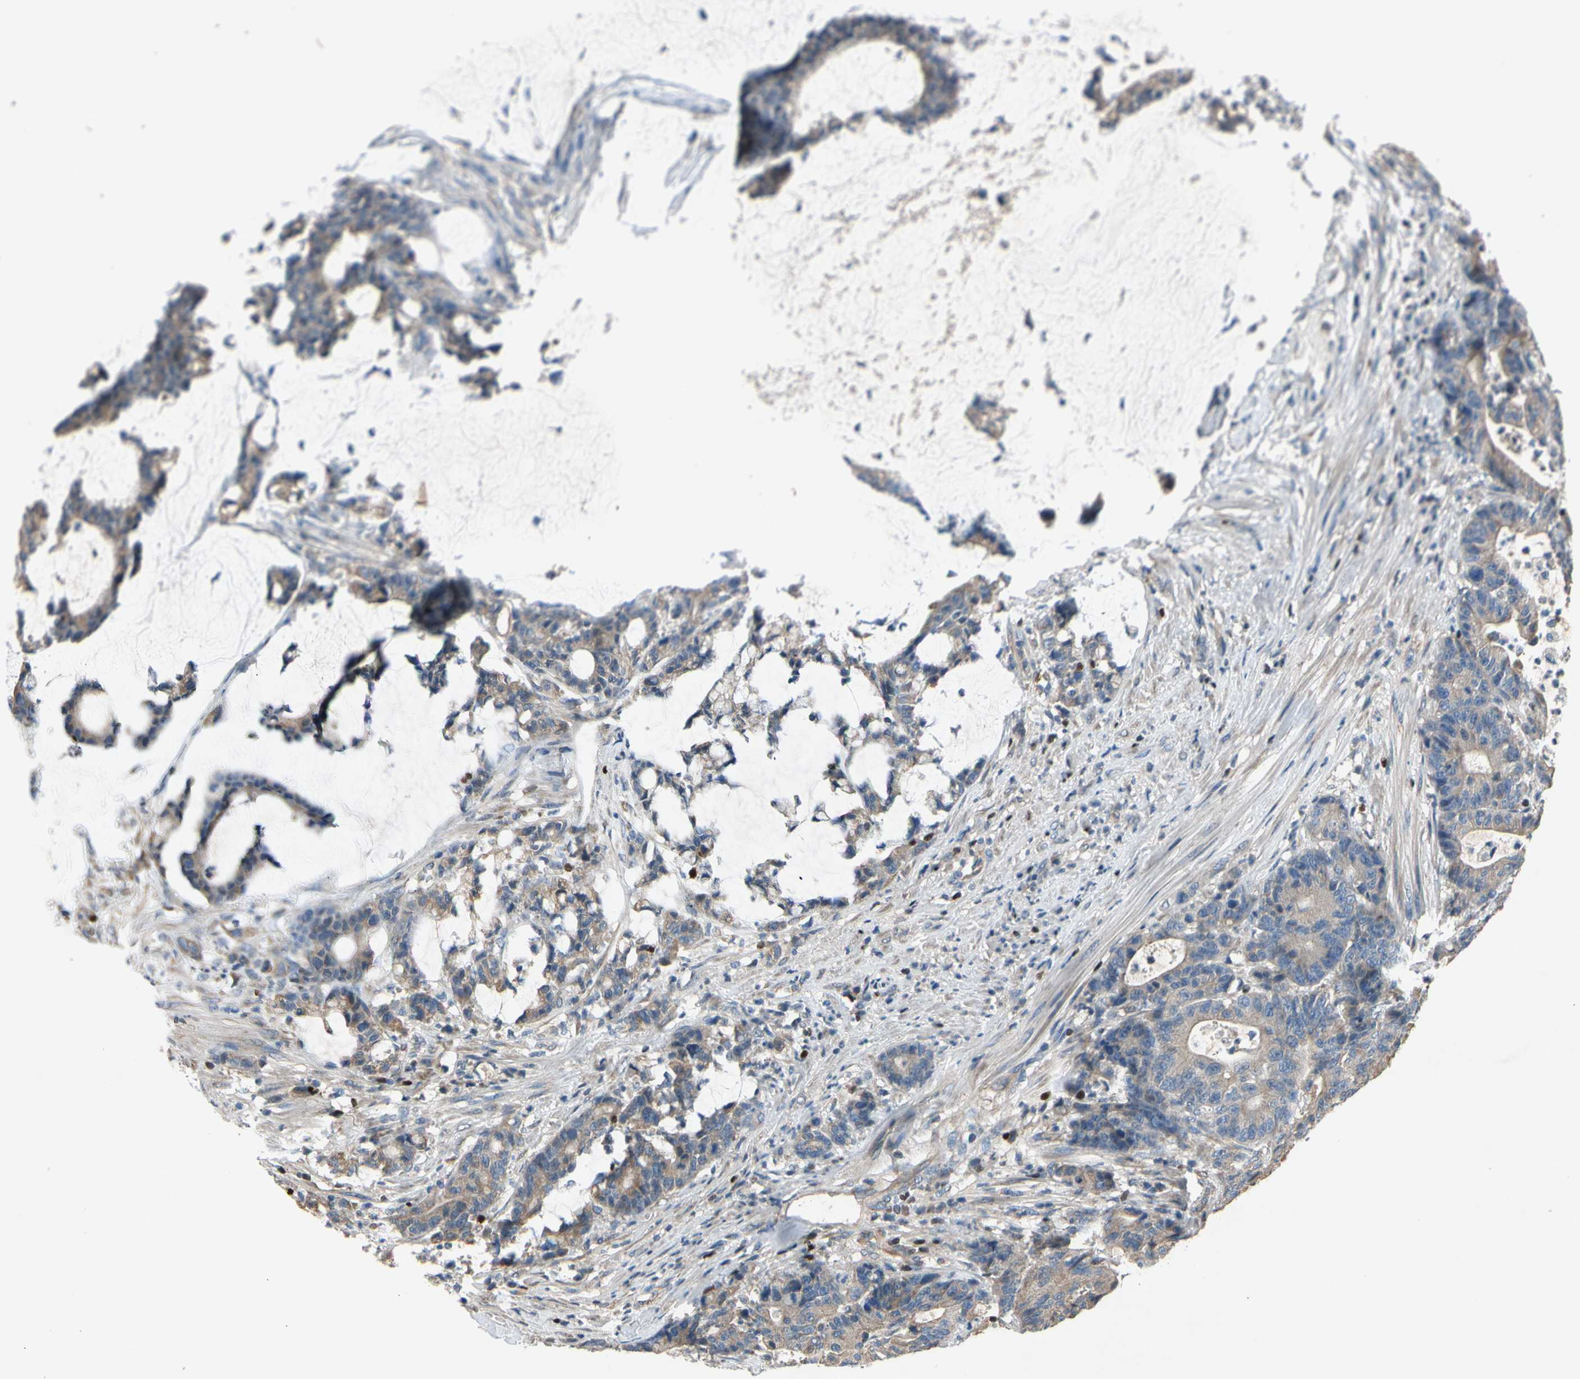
{"staining": {"intensity": "weak", "quantity": ">75%", "location": "cytoplasmic/membranous"}, "tissue": "colorectal cancer", "cell_type": "Tumor cells", "image_type": "cancer", "snomed": [{"axis": "morphology", "description": "Adenocarcinoma, NOS"}, {"axis": "topography", "description": "Colon"}], "caption": "This is a histology image of immunohistochemistry (IHC) staining of colorectal cancer (adenocarcinoma), which shows weak positivity in the cytoplasmic/membranous of tumor cells.", "gene": "TBX21", "patient": {"sex": "female", "age": 84}}